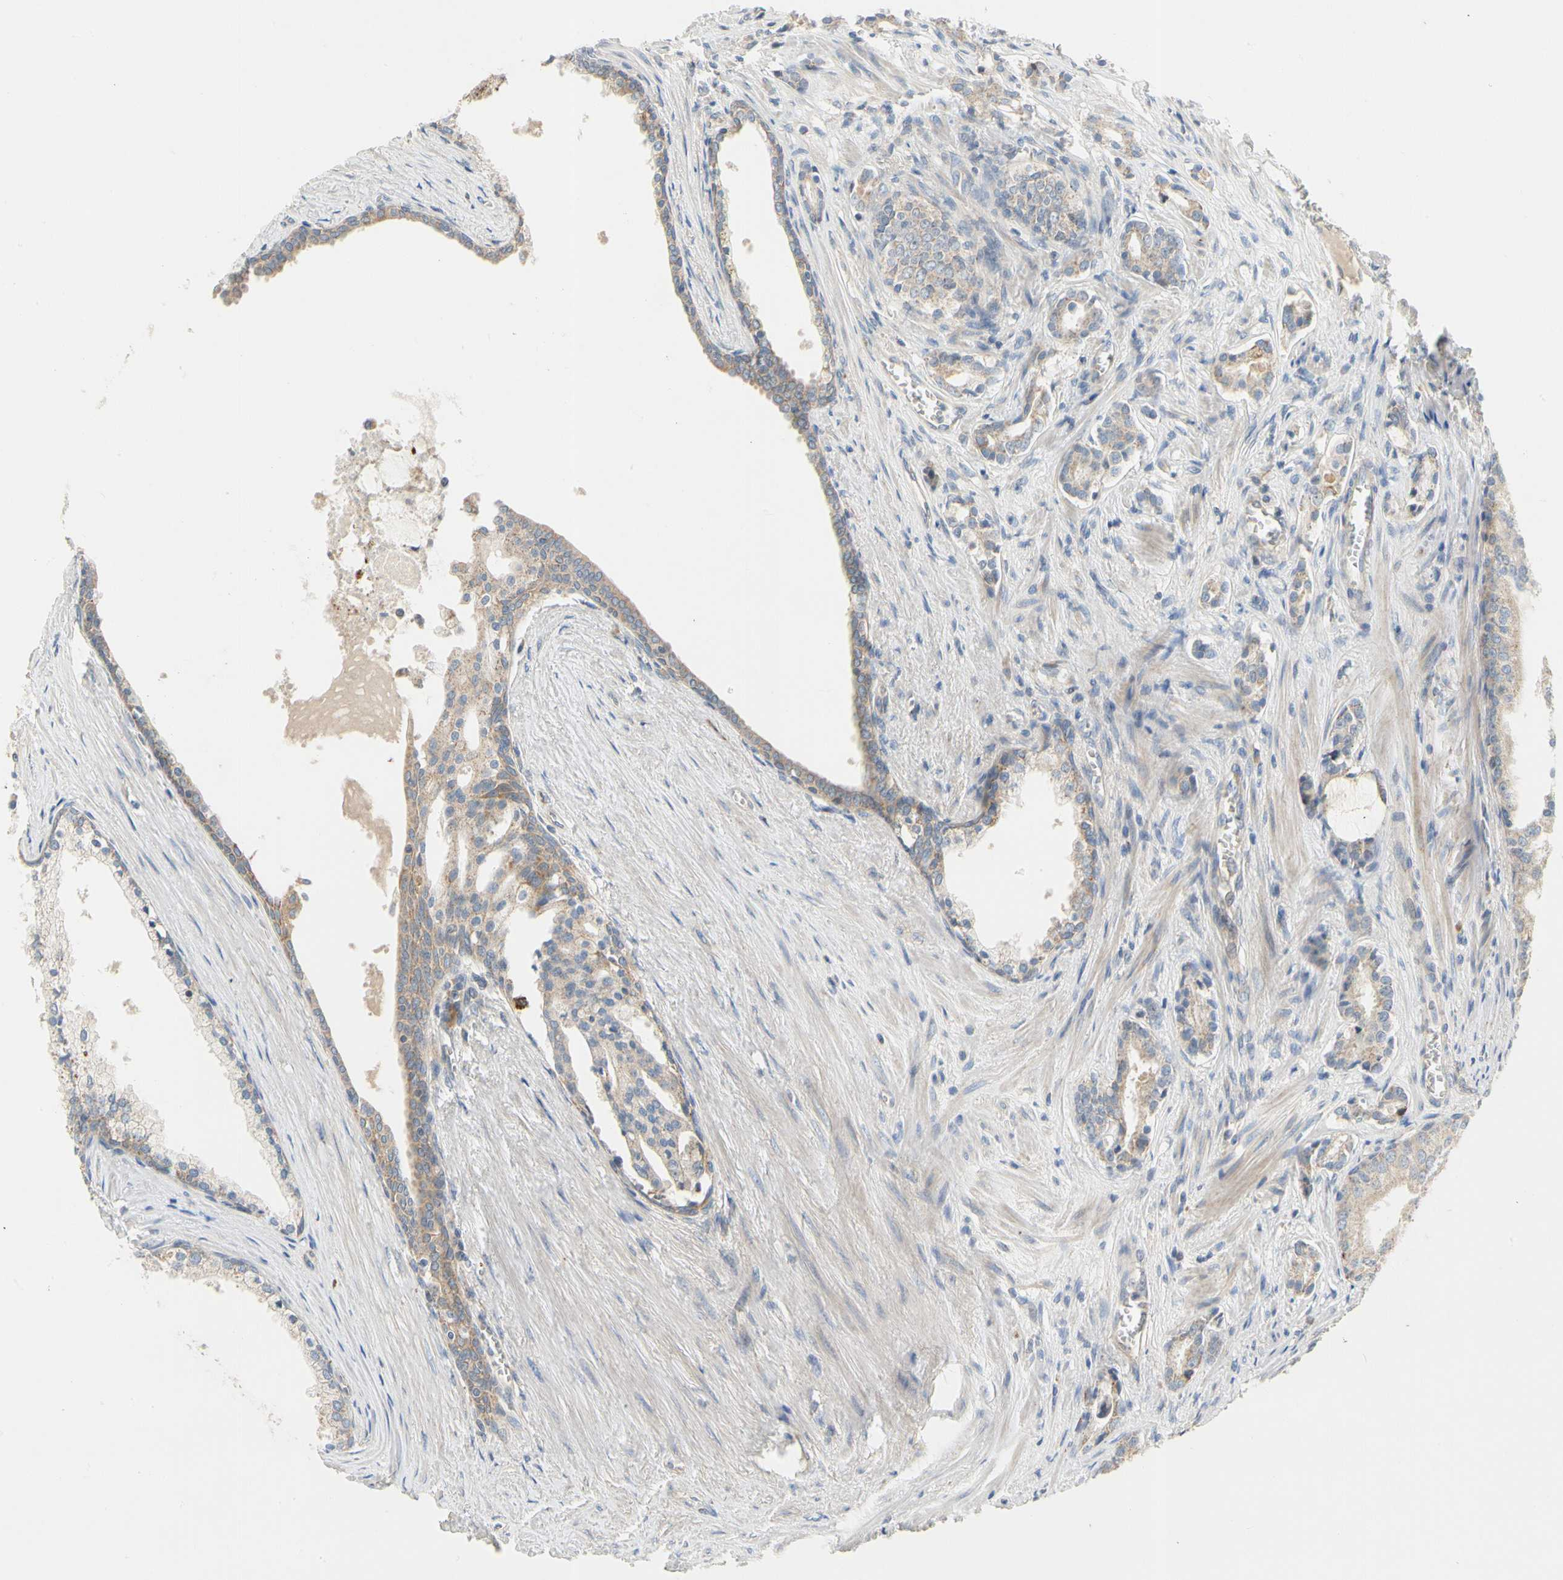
{"staining": {"intensity": "moderate", "quantity": ">75%", "location": "cytoplasmic/membranous"}, "tissue": "prostate cancer", "cell_type": "Tumor cells", "image_type": "cancer", "snomed": [{"axis": "morphology", "description": "Adenocarcinoma, Low grade"}, {"axis": "topography", "description": "Prostate"}], "caption": "Prostate low-grade adenocarcinoma stained with immunohistochemistry exhibits moderate cytoplasmic/membranous staining in approximately >75% of tumor cells.", "gene": "KLHDC8B", "patient": {"sex": "male", "age": 58}}